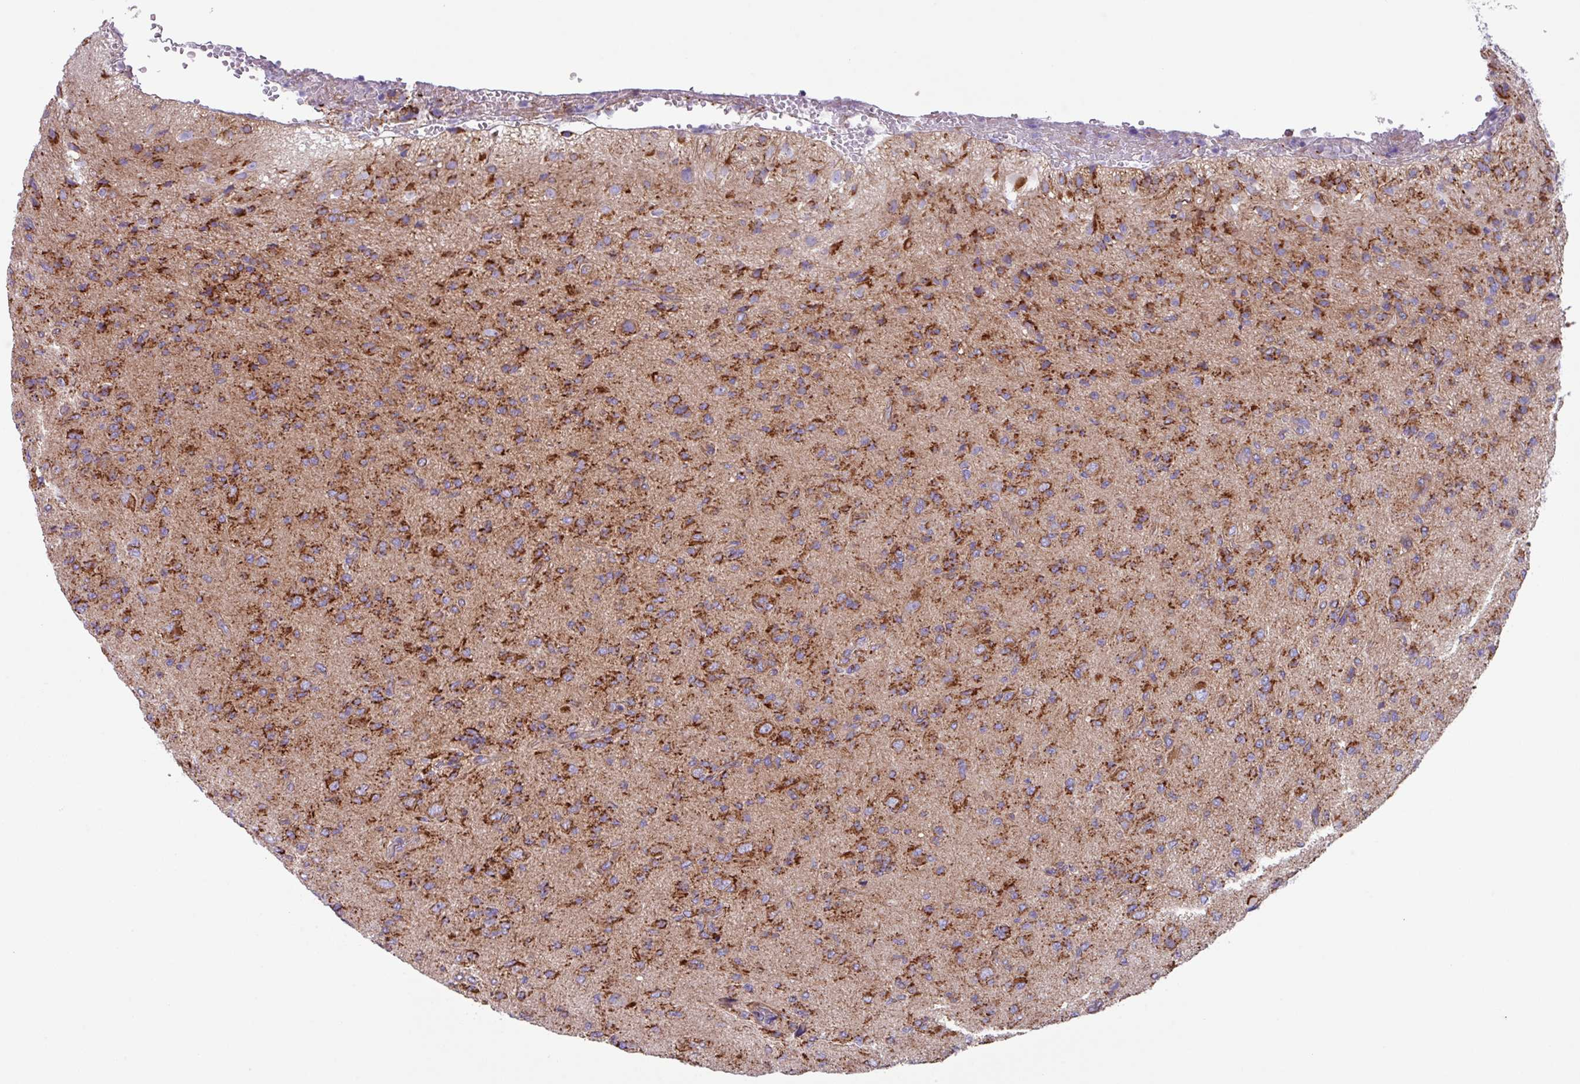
{"staining": {"intensity": "strong", "quantity": ">75%", "location": "cytoplasmic/membranous"}, "tissue": "glioma", "cell_type": "Tumor cells", "image_type": "cancer", "snomed": [{"axis": "morphology", "description": "Glioma, malignant, High grade"}, {"axis": "topography", "description": "Brain"}], "caption": "Immunohistochemical staining of malignant glioma (high-grade) shows high levels of strong cytoplasmic/membranous protein positivity in approximately >75% of tumor cells.", "gene": "OTULIN", "patient": {"sex": "male", "age": 36}}